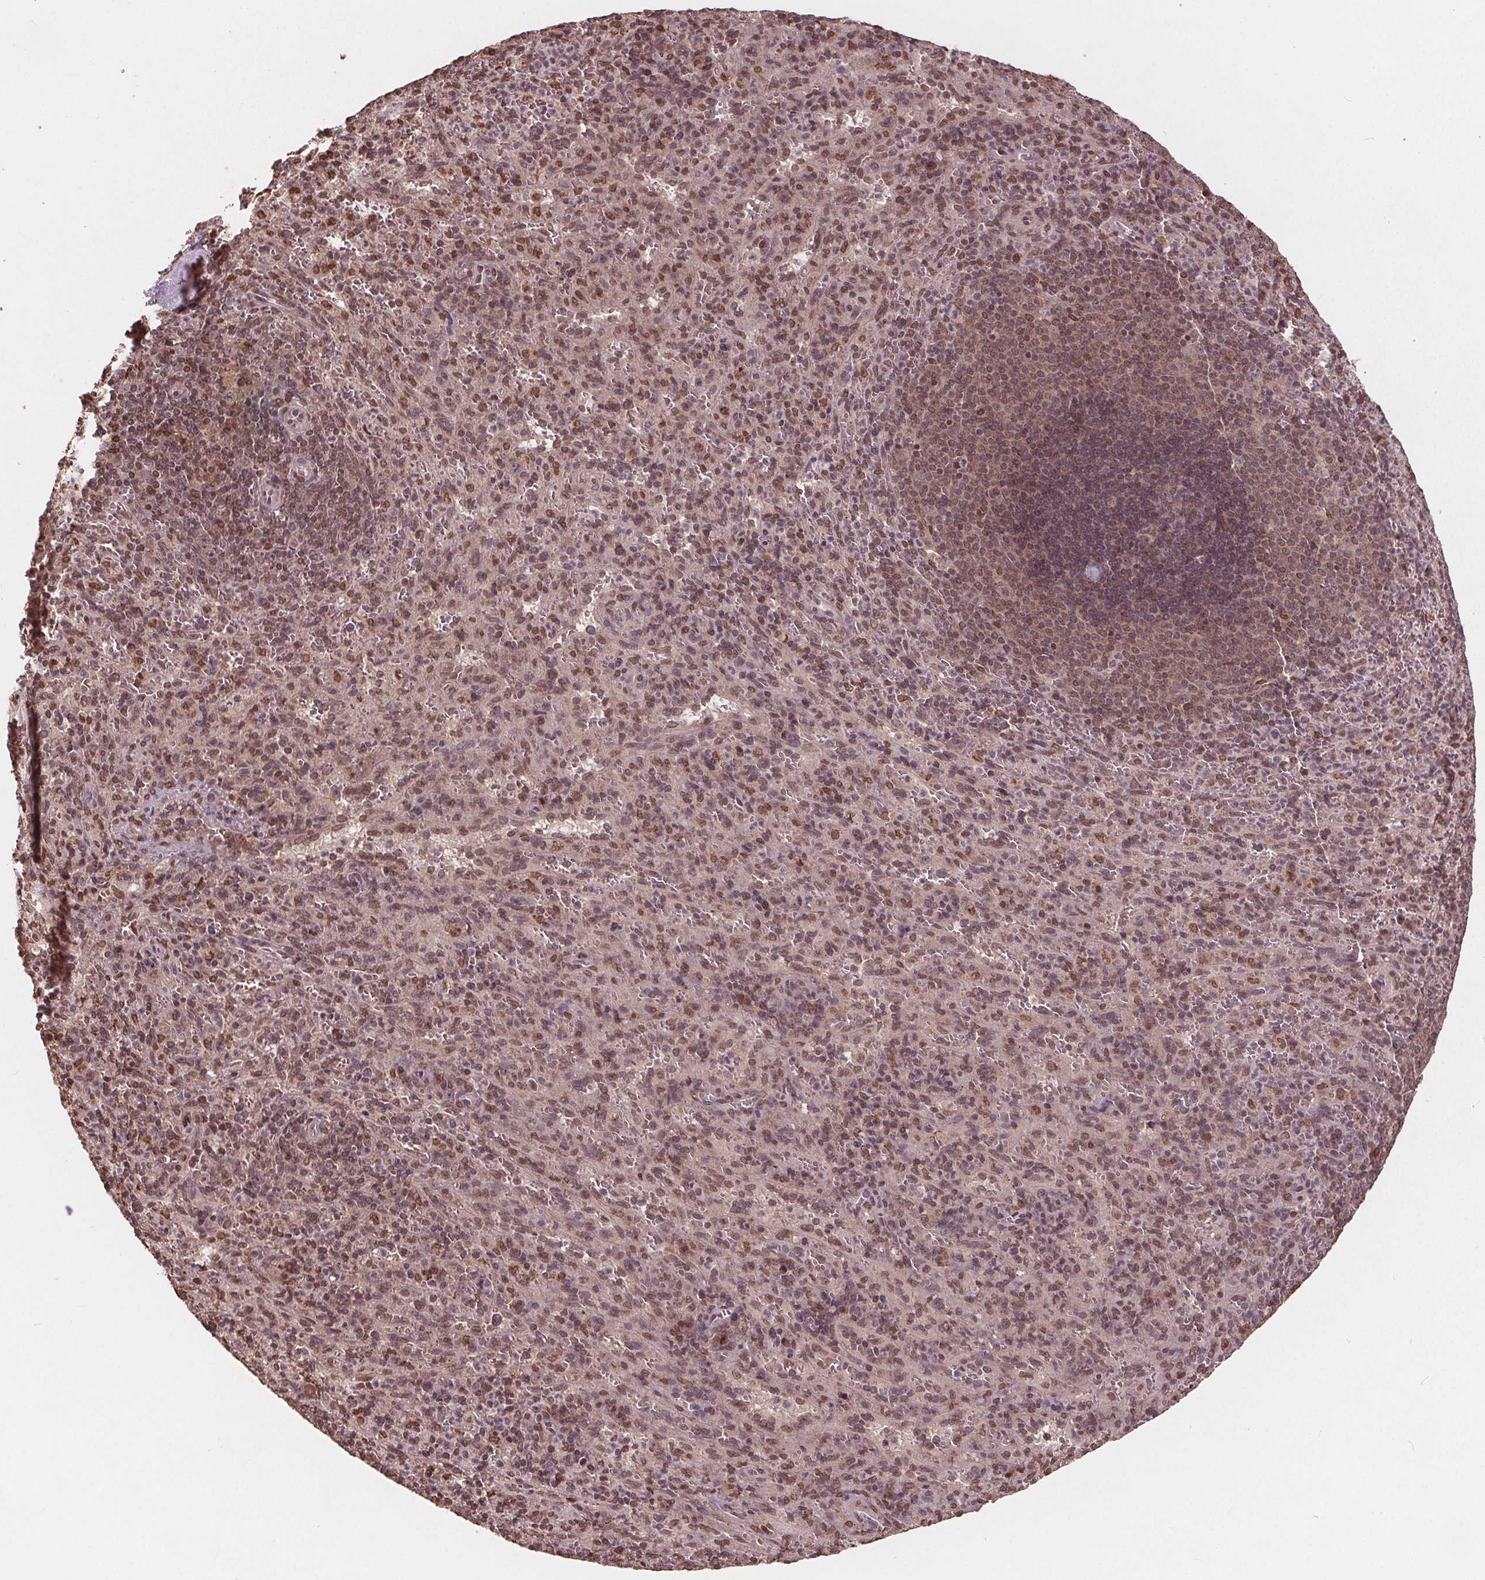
{"staining": {"intensity": "moderate", "quantity": "25%-75%", "location": "nuclear"}, "tissue": "spleen", "cell_type": "Cells in red pulp", "image_type": "normal", "snomed": [{"axis": "morphology", "description": "Normal tissue, NOS"}, {"axis": "topography", "description": "Spleen"}], "caption": "Immunohistochemical staining of normal spleen displays 25%-75% levels of moderate nuclear protein staining in about 25%-75% of cells in red pulp. (IHC, brightfield microscopy, high magnification).", "gene": "HIF1AN", "patient": {"sex": "male", "age": 57}}